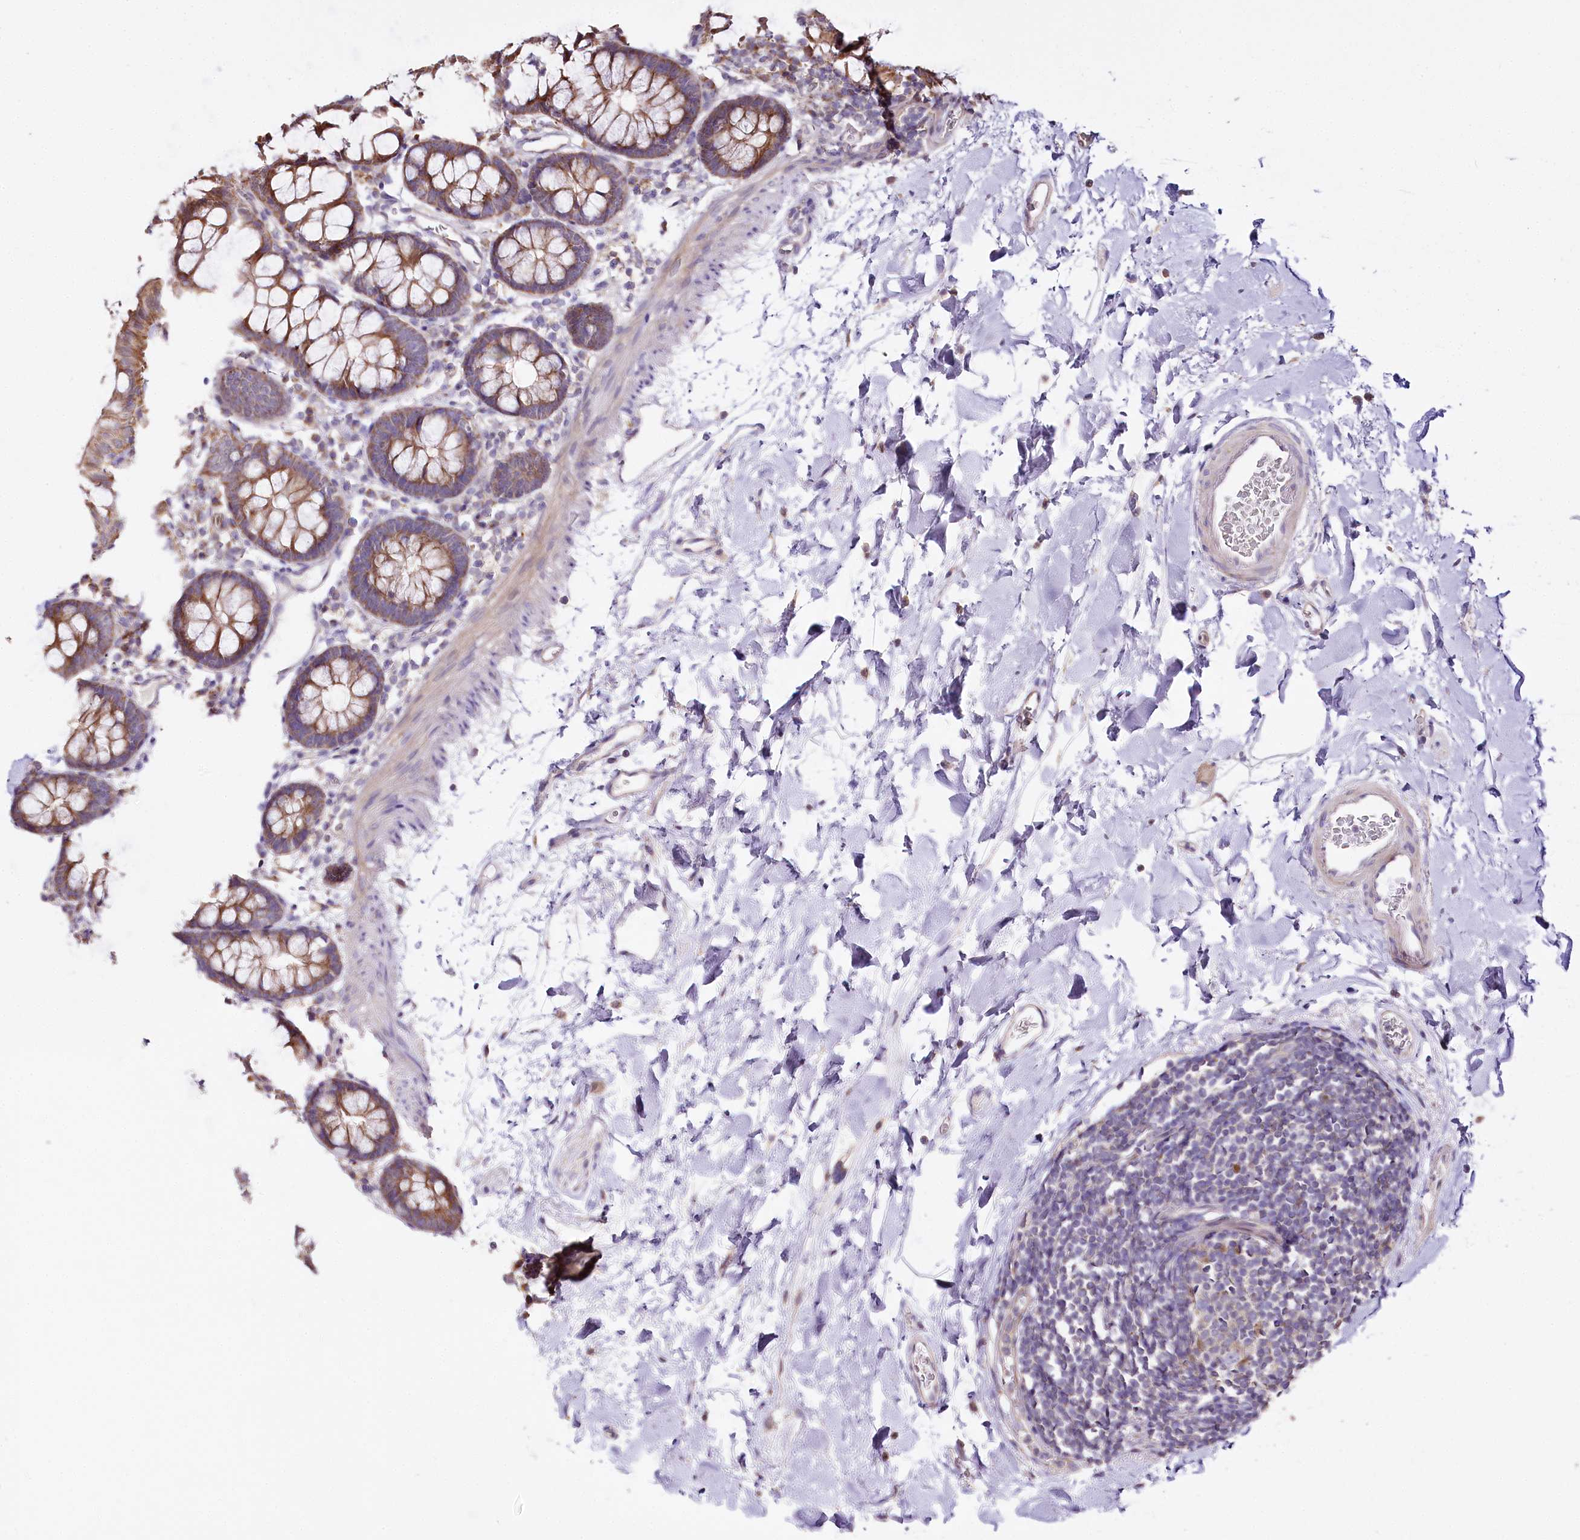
{"staining": {"intensity": "weak", "quantity": ">75%", "location": "cytoplasmic/membranous"}, "tissue": "colon", "cell_type": "Endothelial cells", "image_type": "normal", "snomed": [{"axis": "morphology", "description": "Normal tissue, NOS"}, {"axis": "topography", "description": "Colon"}], "caption": "High-magnification brightfield microscopy of benign colon stained with DAB (brown) and counterstained with hematoxylin (blue). endothelial cells exhibit weak cytoplasmic/membranous positivity is present in about>75% of cells. (IHC, brightfield microscopy, high magnification).", "gene": "ZNF226", "patient": {"sex": "male", "age": 75}}